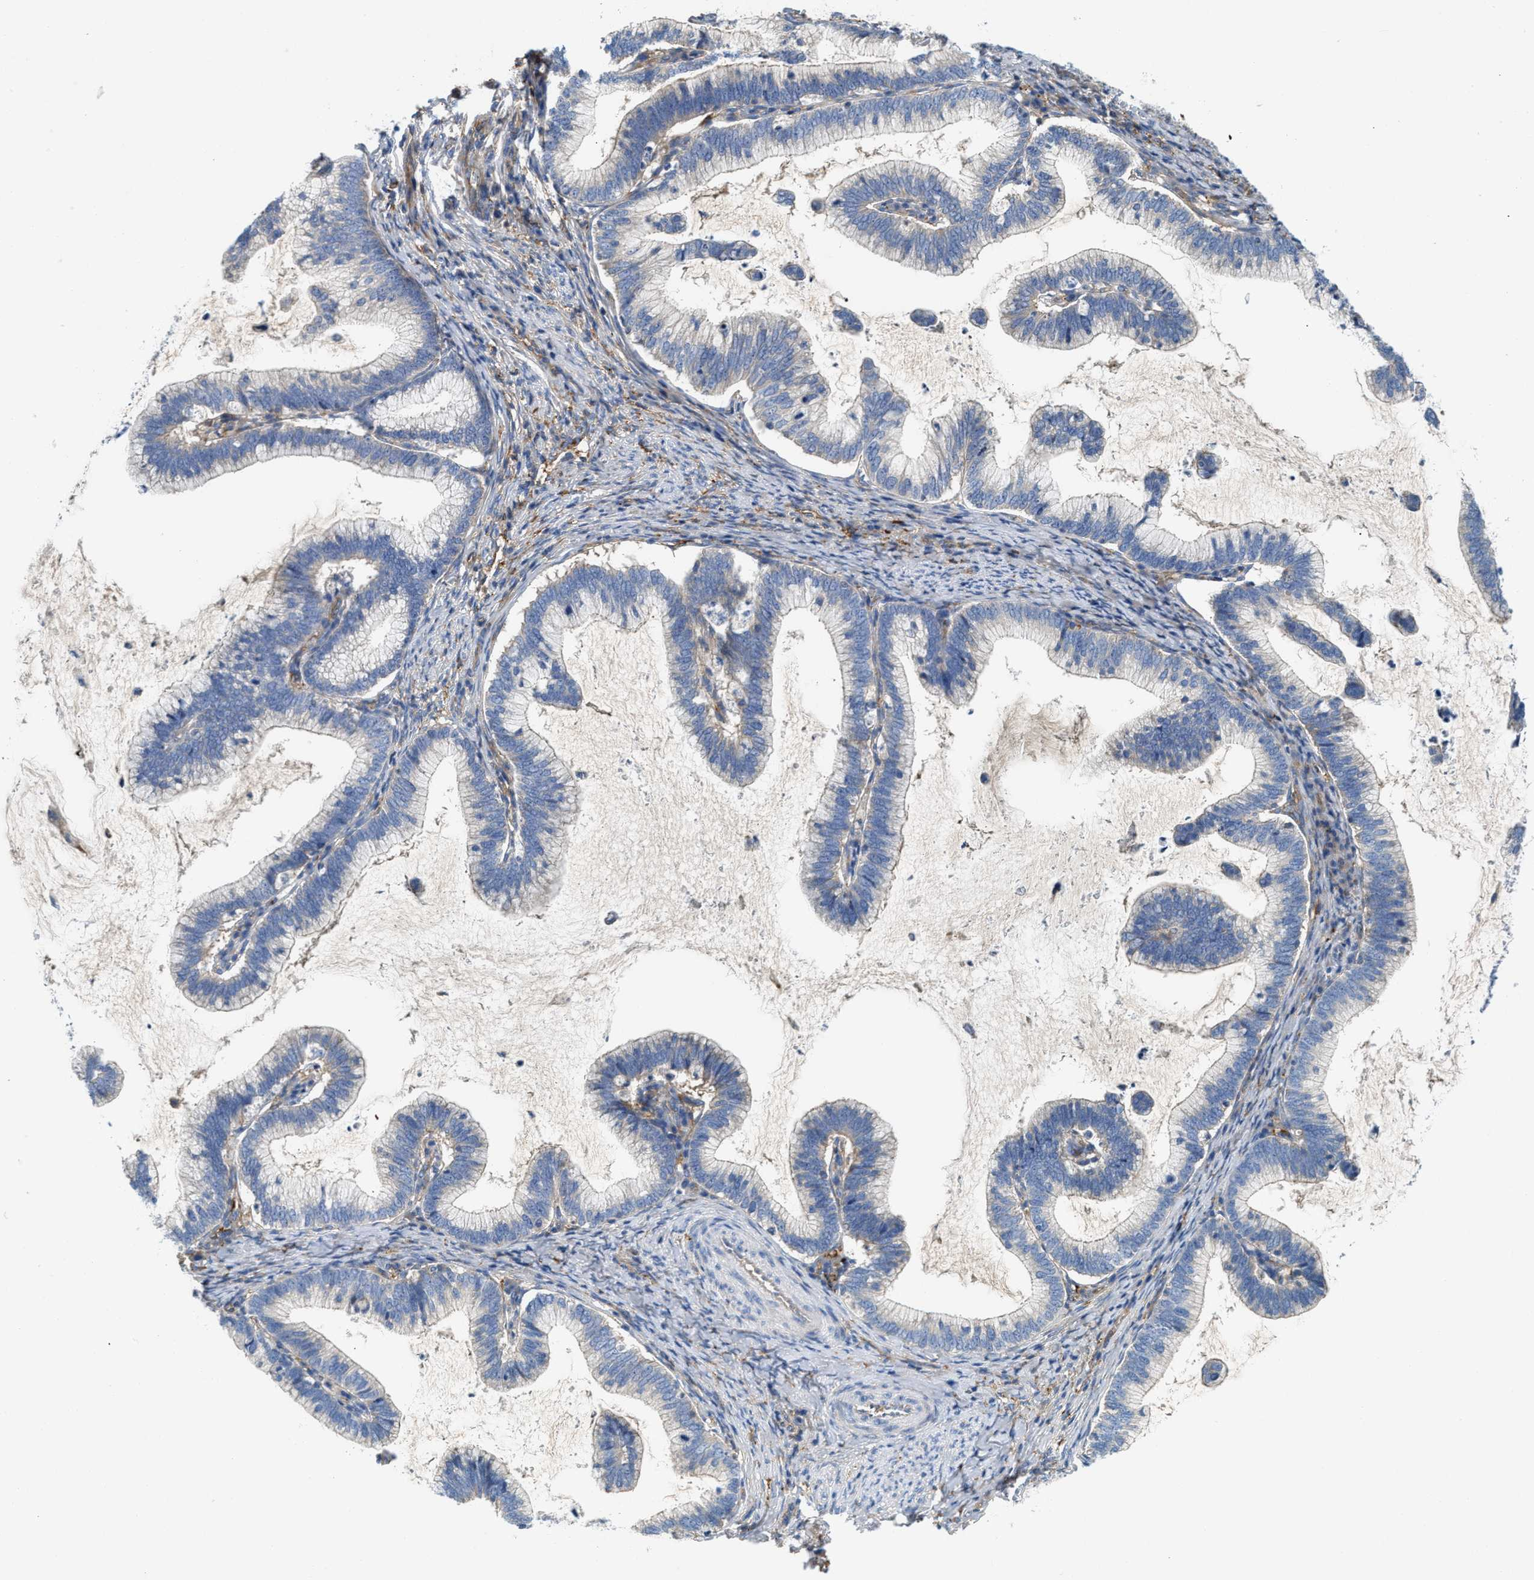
{"staining": {"intensity": "negative", "quantity": "none", "location": "none"}, "tissue": "cervical cancer", "cell_type": "Tumor cells", "image_type": "cancer", "snomed": [{"axis": "morphology", "description": "Adenocarcinoma, NOS"}, {"axis": "topography", "description": "Cervix"}], "caption": "High magnification brightfield microscopy of cervical adenocarcinoma stained with DAB (3,3'-diaminobenzidine) (brown) and counterstained with hematoxylin (blue): tumor cells show no significant staining.", "gene": "NSUN7", "patient": {"sex": "female", "age": 36}}